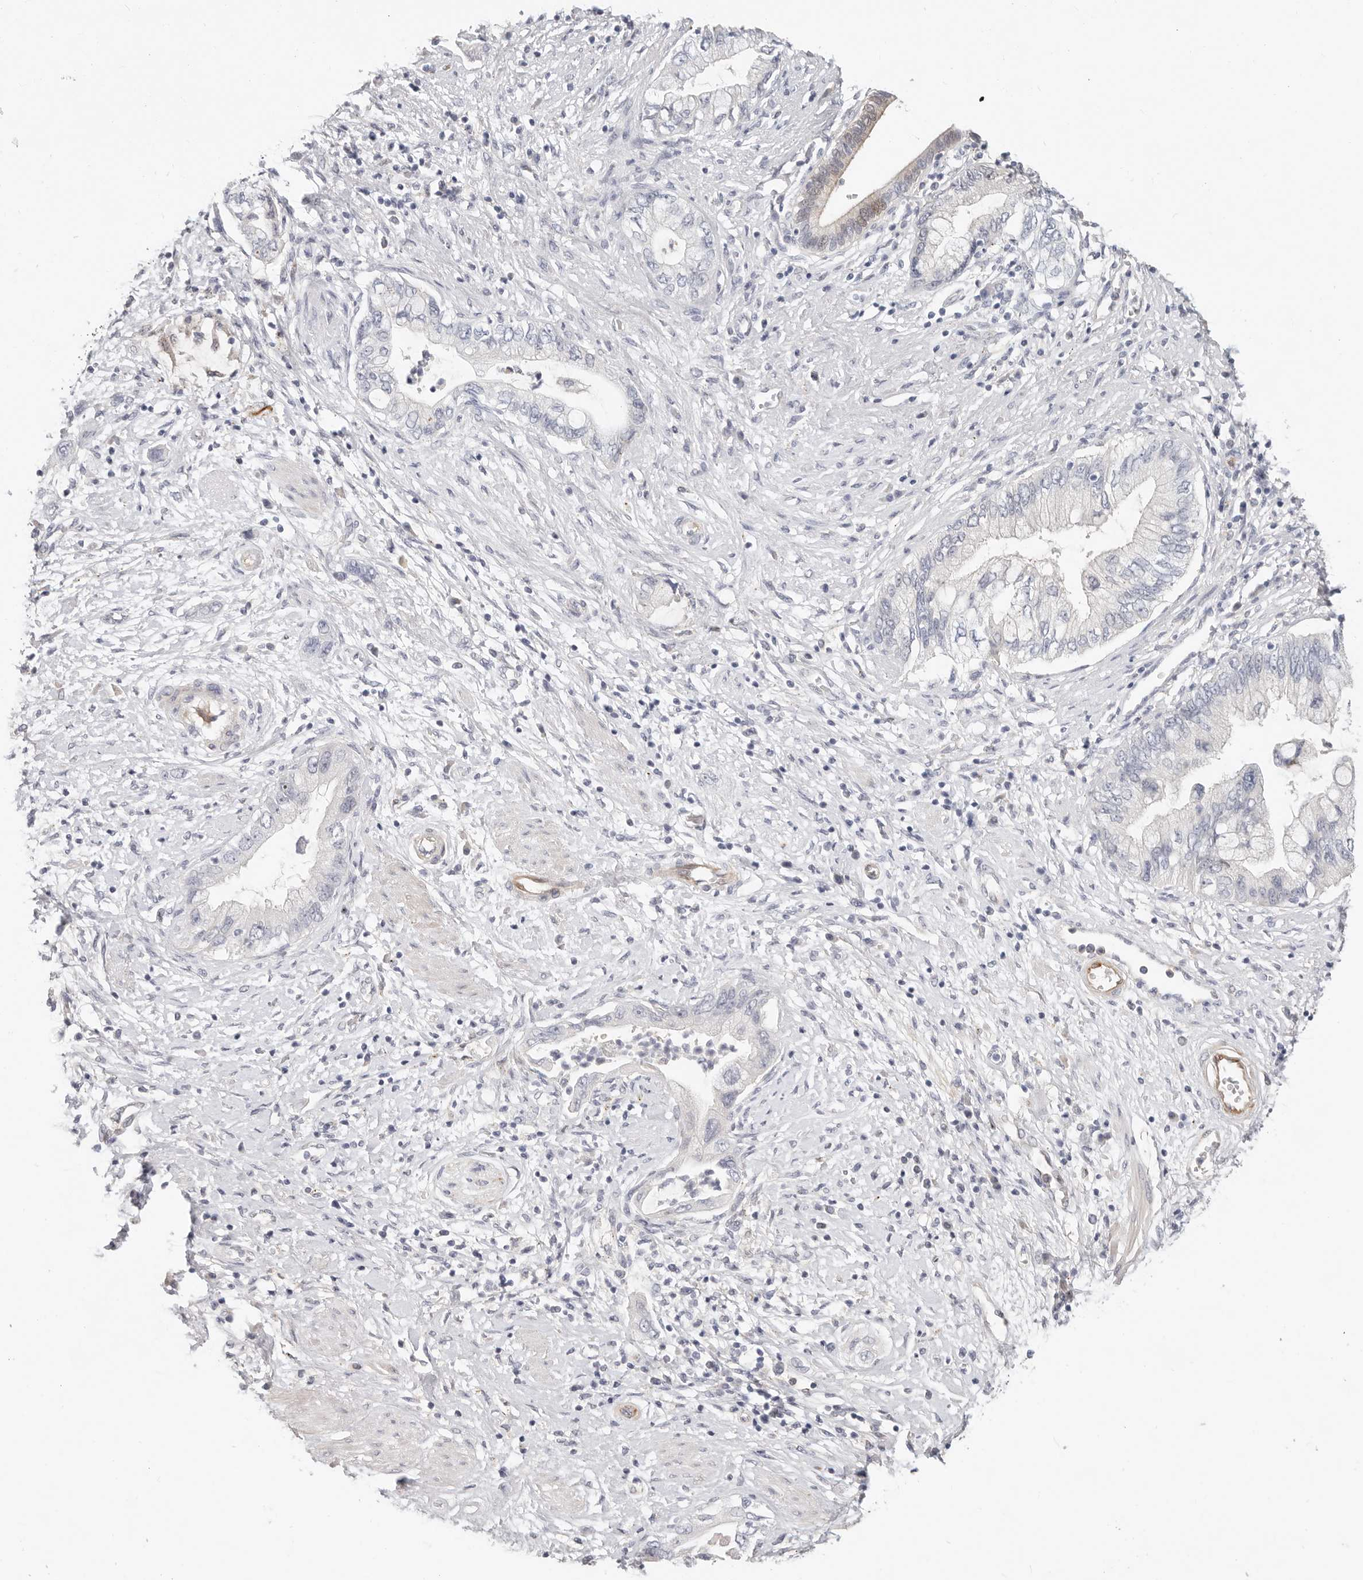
{"staining": {"intensity": "weak", "quantity": "<25%", "location": "cytoplasmic/membranous,nuclear"}, "tissue": "pancreatic cancer", "cell_type": "Tumor cells", "image_type": "cancer", "snomed": [{"axis": "morphology", "description": "Adenocarcinoma, NOS"}, {"axis": "topography", "description": "Pancreas"}], "caption": "Immunohistochemistry histopathology image of neoplastic tissue: pancreatic cancer stained with DAB demonstrates no significant protein expression in tumor cells.", "gene": "ZRANB1", "patient": {"sex": "female", "age": 73}}